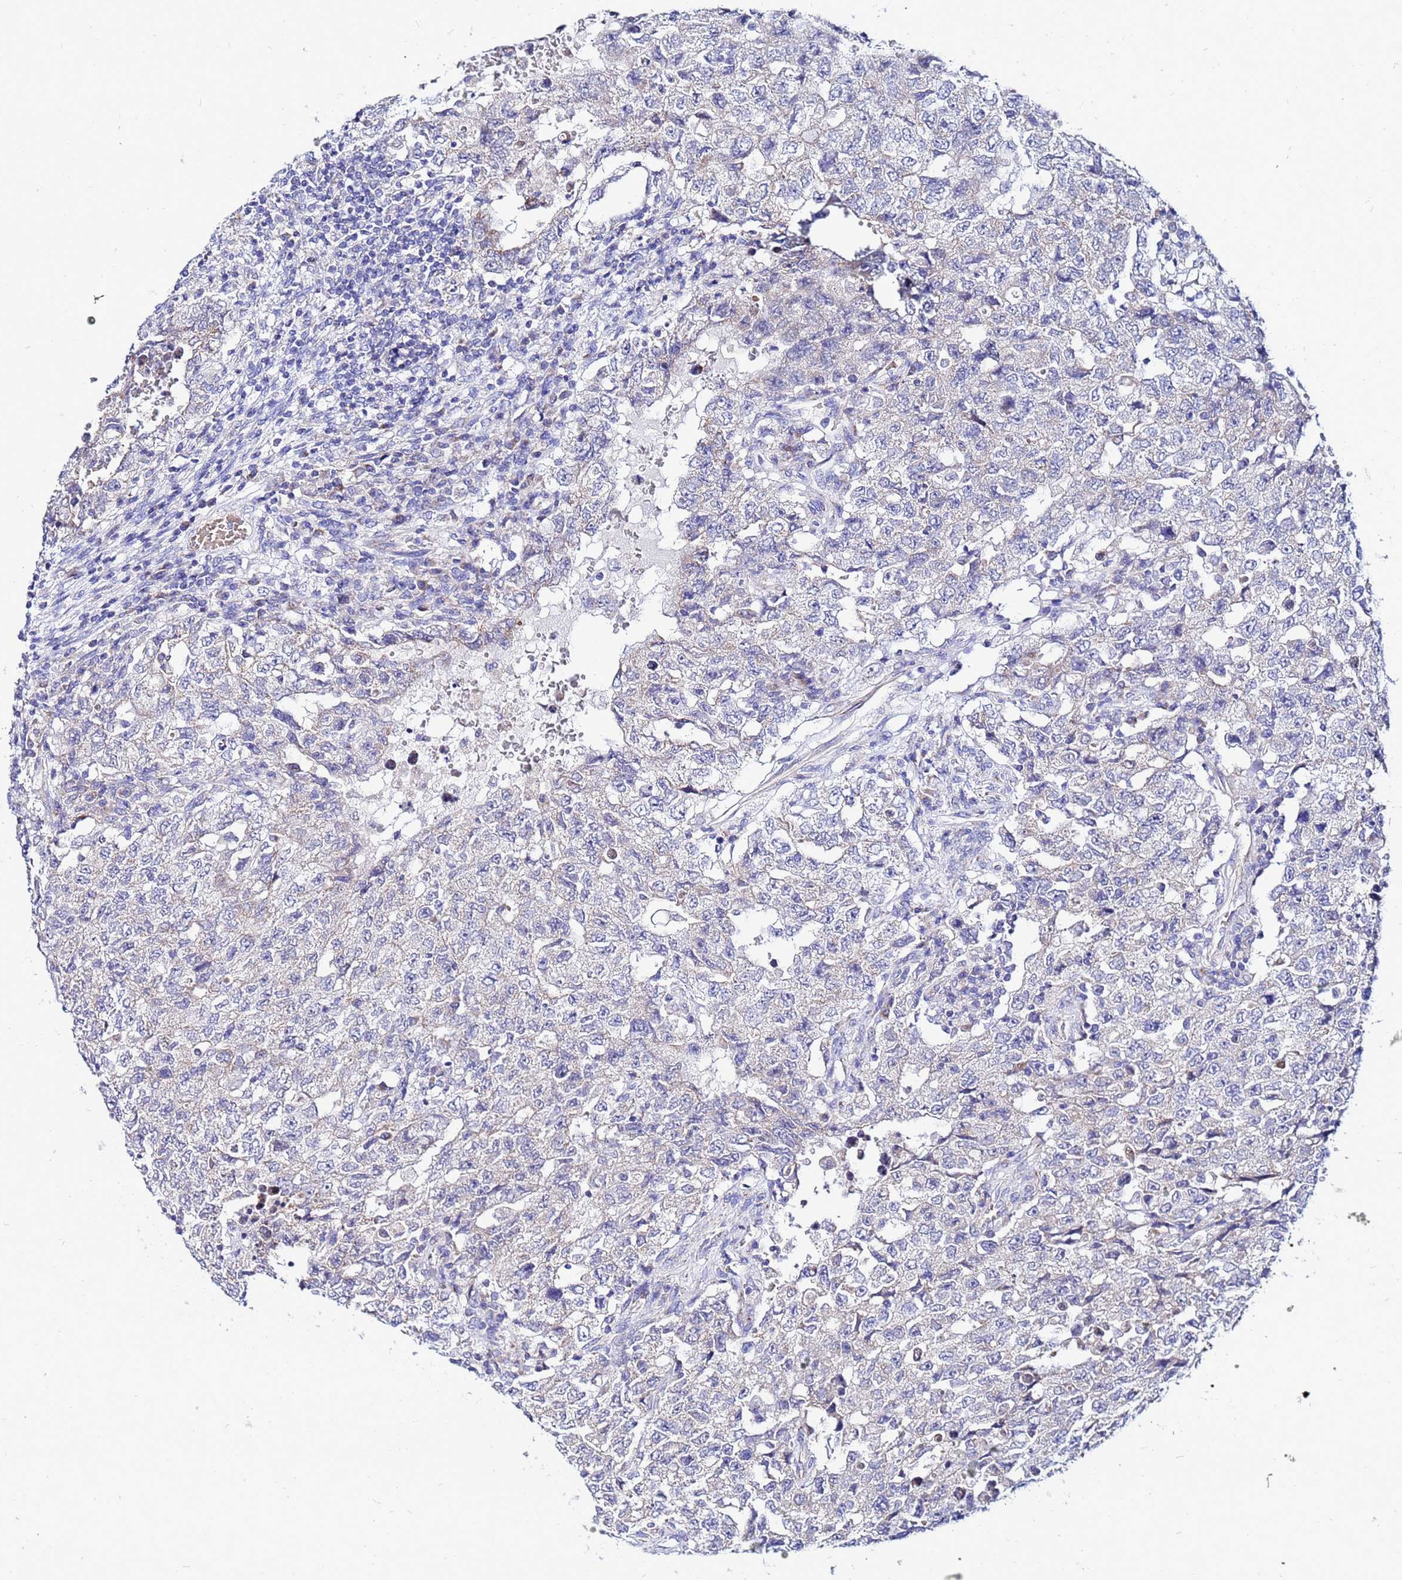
{"staining": {"intensity": "negative", "quantity": "none", "location": "none"}, "tissue": "testis cancer", "cell_type": "Tumor cells", "image_type": "cancer", "snomed": [{"axis": "morphology", "description": "Carcinoma, Embryonal, NOS"}, {"axis": "topography", "description": "Testis"}], "caption": "An IHC image of testis cancer is shown. There is no staining in tumor cells of testis cancer.", "gene": "FAHD2A", "patient": {"sex": "male", "age": 26}}